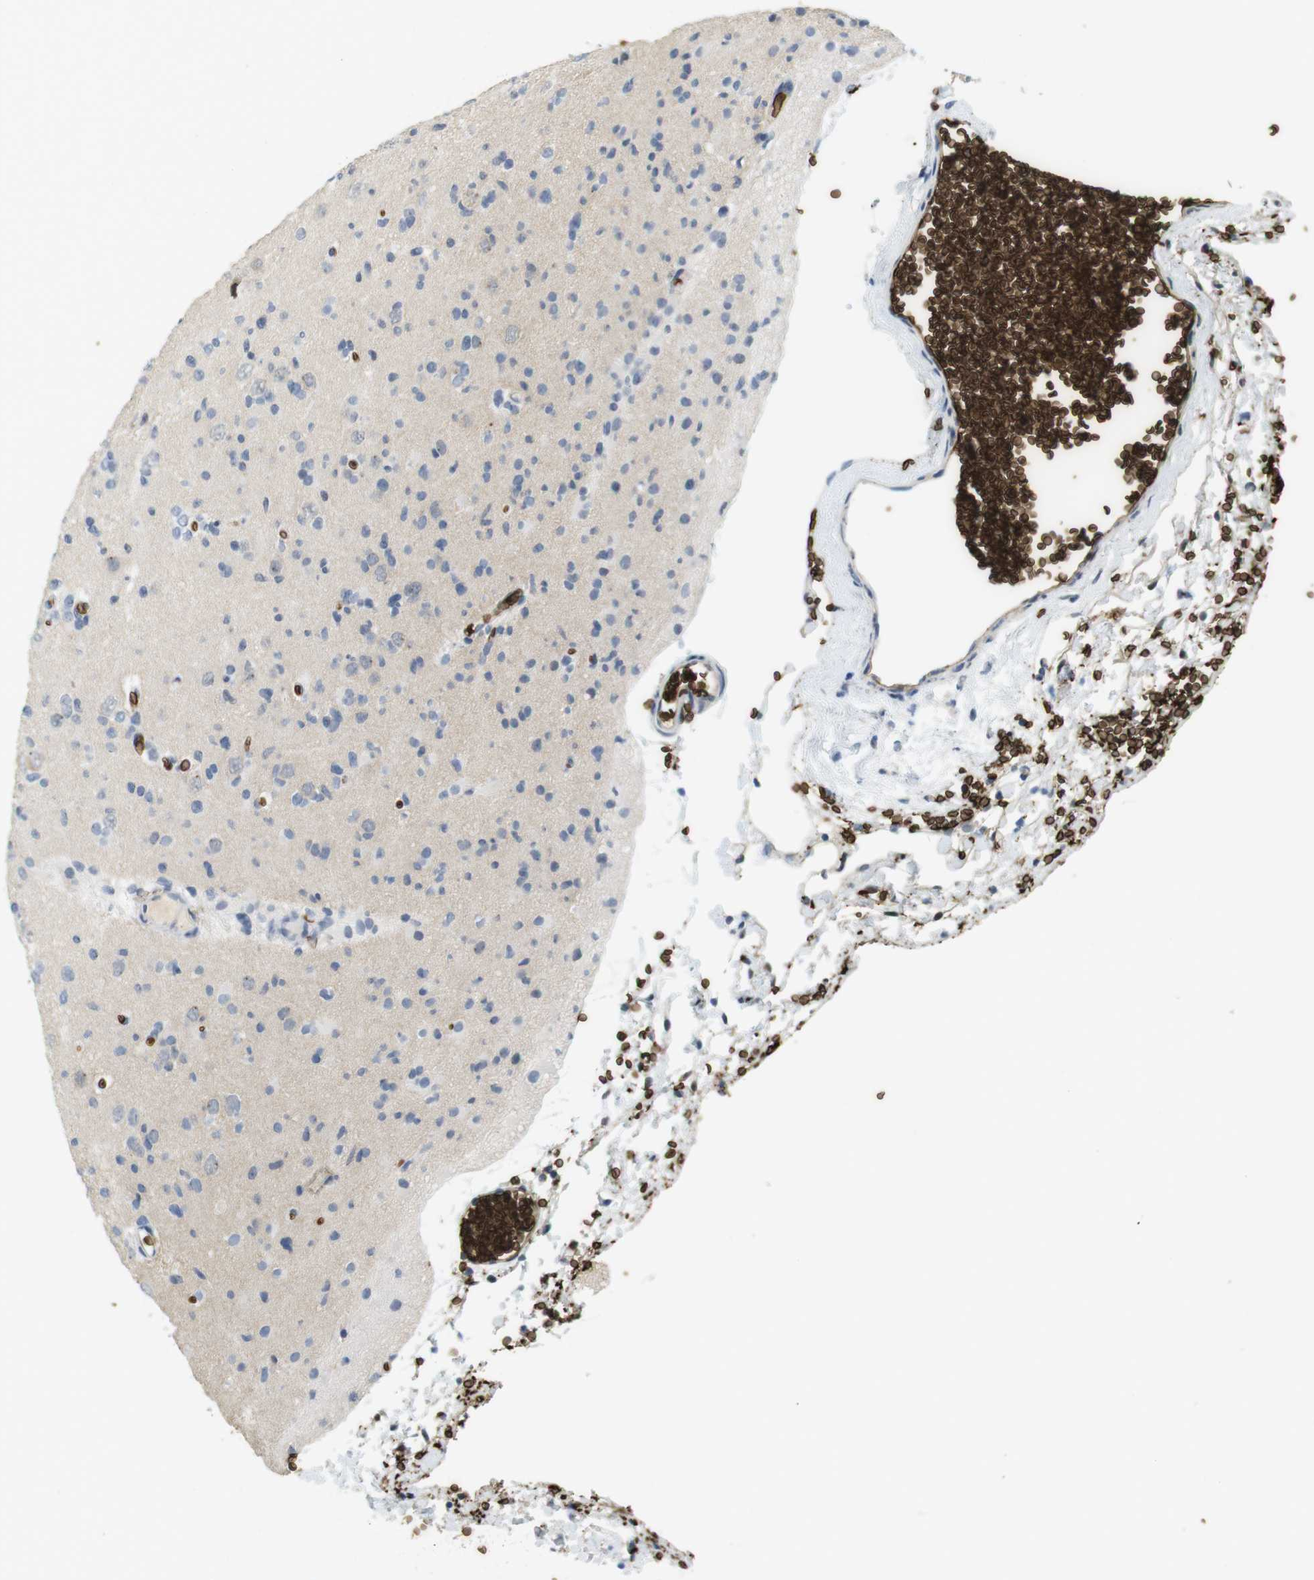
{"staining": {"intensity": "negative", "quantity": "none", "location": "none"}, "tissue": "glioma", "cell_type": "Tumor cells", "image_type": "cancer", "snomed": [{"axis": "morphology", "description": "Glioma, malignant, Low grade"}, {"axis": "topography", "description": "Brain"}], "caption": "The photomicrograph reveals no staining of tumor cells in low-grade glioma (malignant).", "gene": "SLC4A1", "patient": {"sex": "female", "age": 22}}